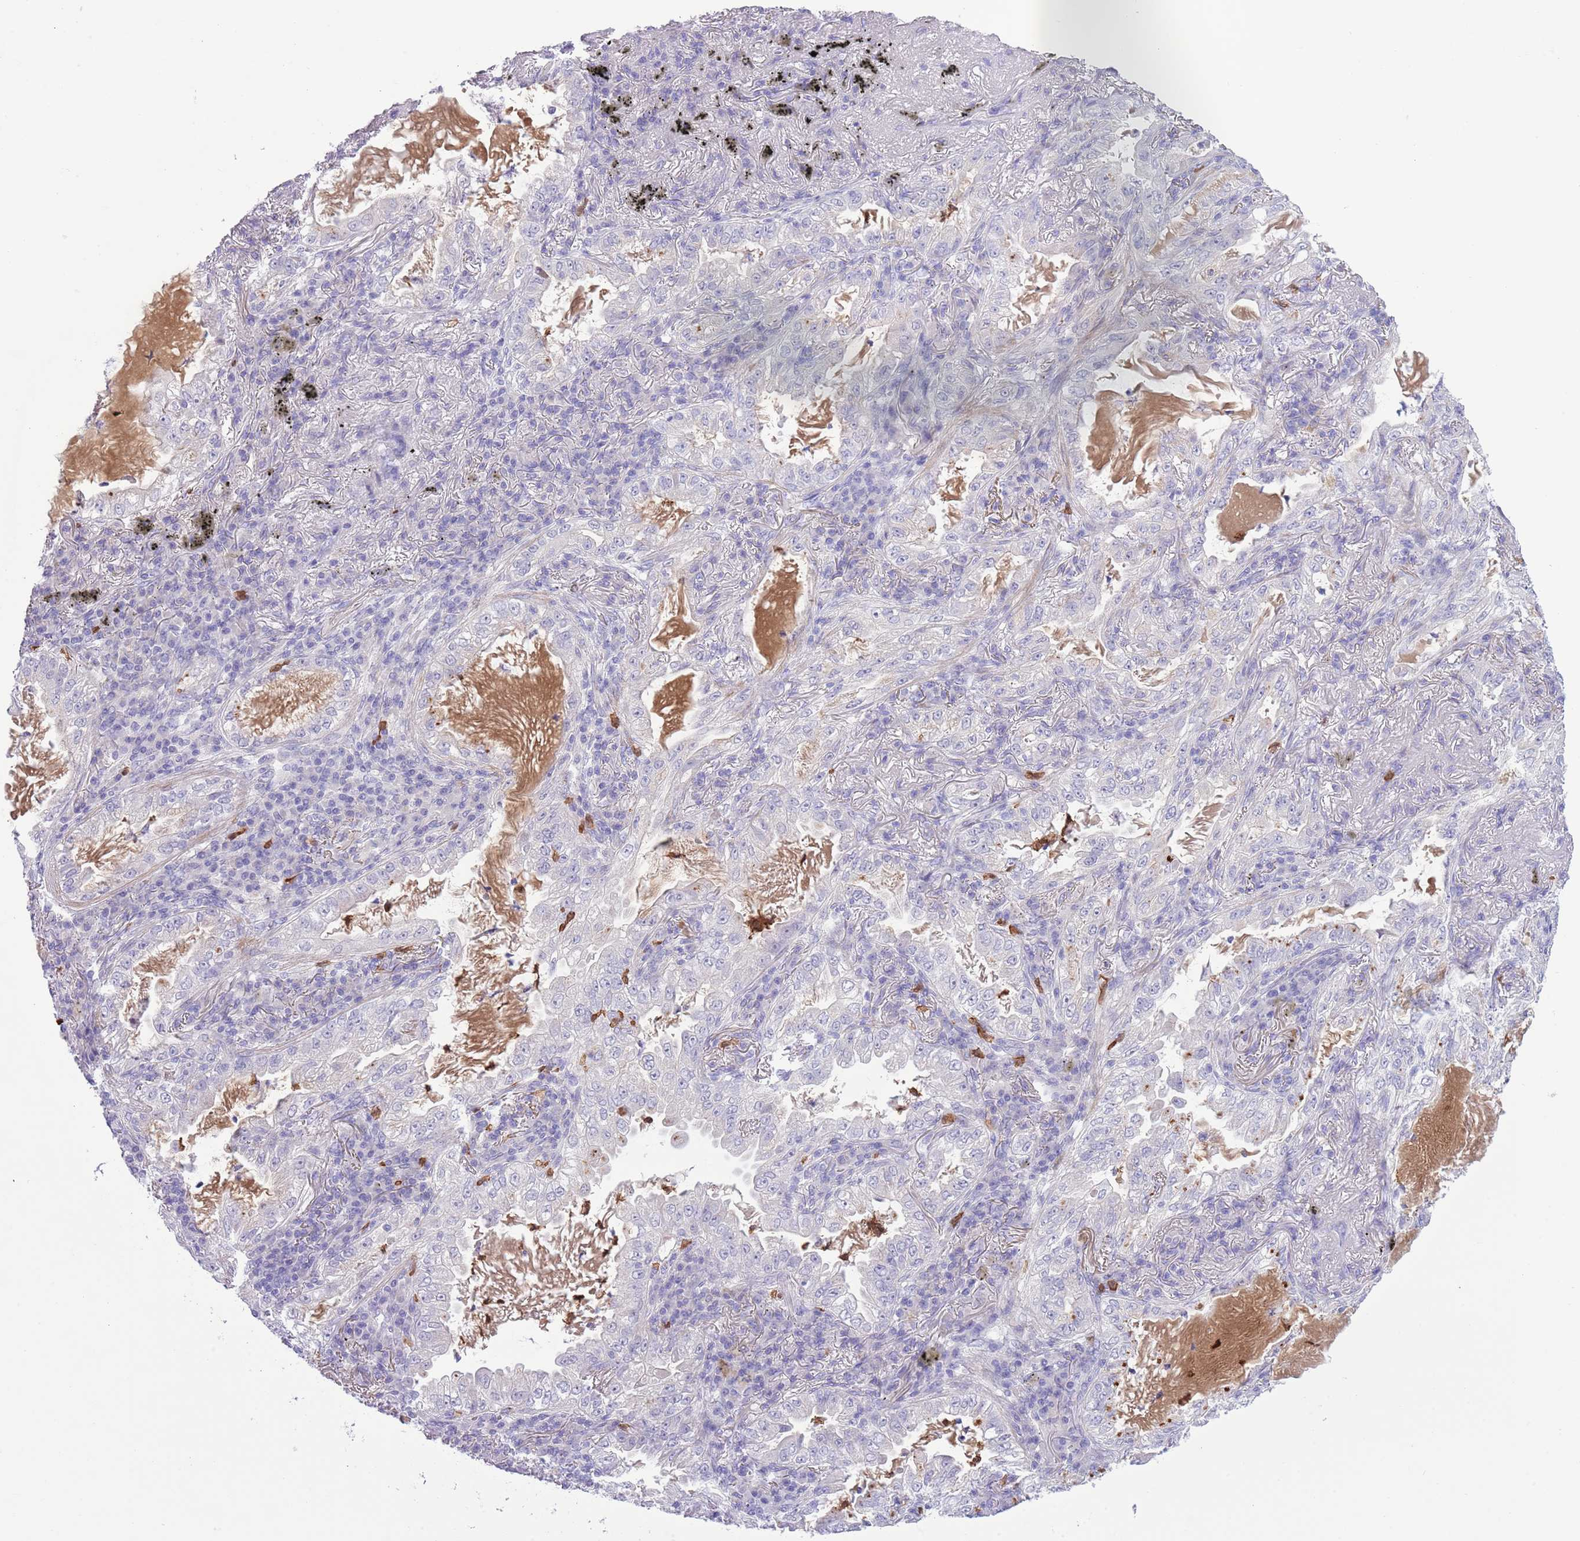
{"staining": {"intensity": "negative", "quantity": "none", "location": "none"}, "tissue": "lung cancer", "cell_type": "Tumor cells", "image_type": "cancer", "snomed": [{"axis": "morphology", "description": "Adenocarcinoma, NOS"}, {"axis": "topography", "description": "Lung"}], "caption": "Immunohistochemistry (IHC) histopathology image of human adenocarcinoma (lung) stained for a protein (brown), which shows no staining in tumor cells.", "gene": "OR6M1", "patient": {"sex": "female", "age": 73}}